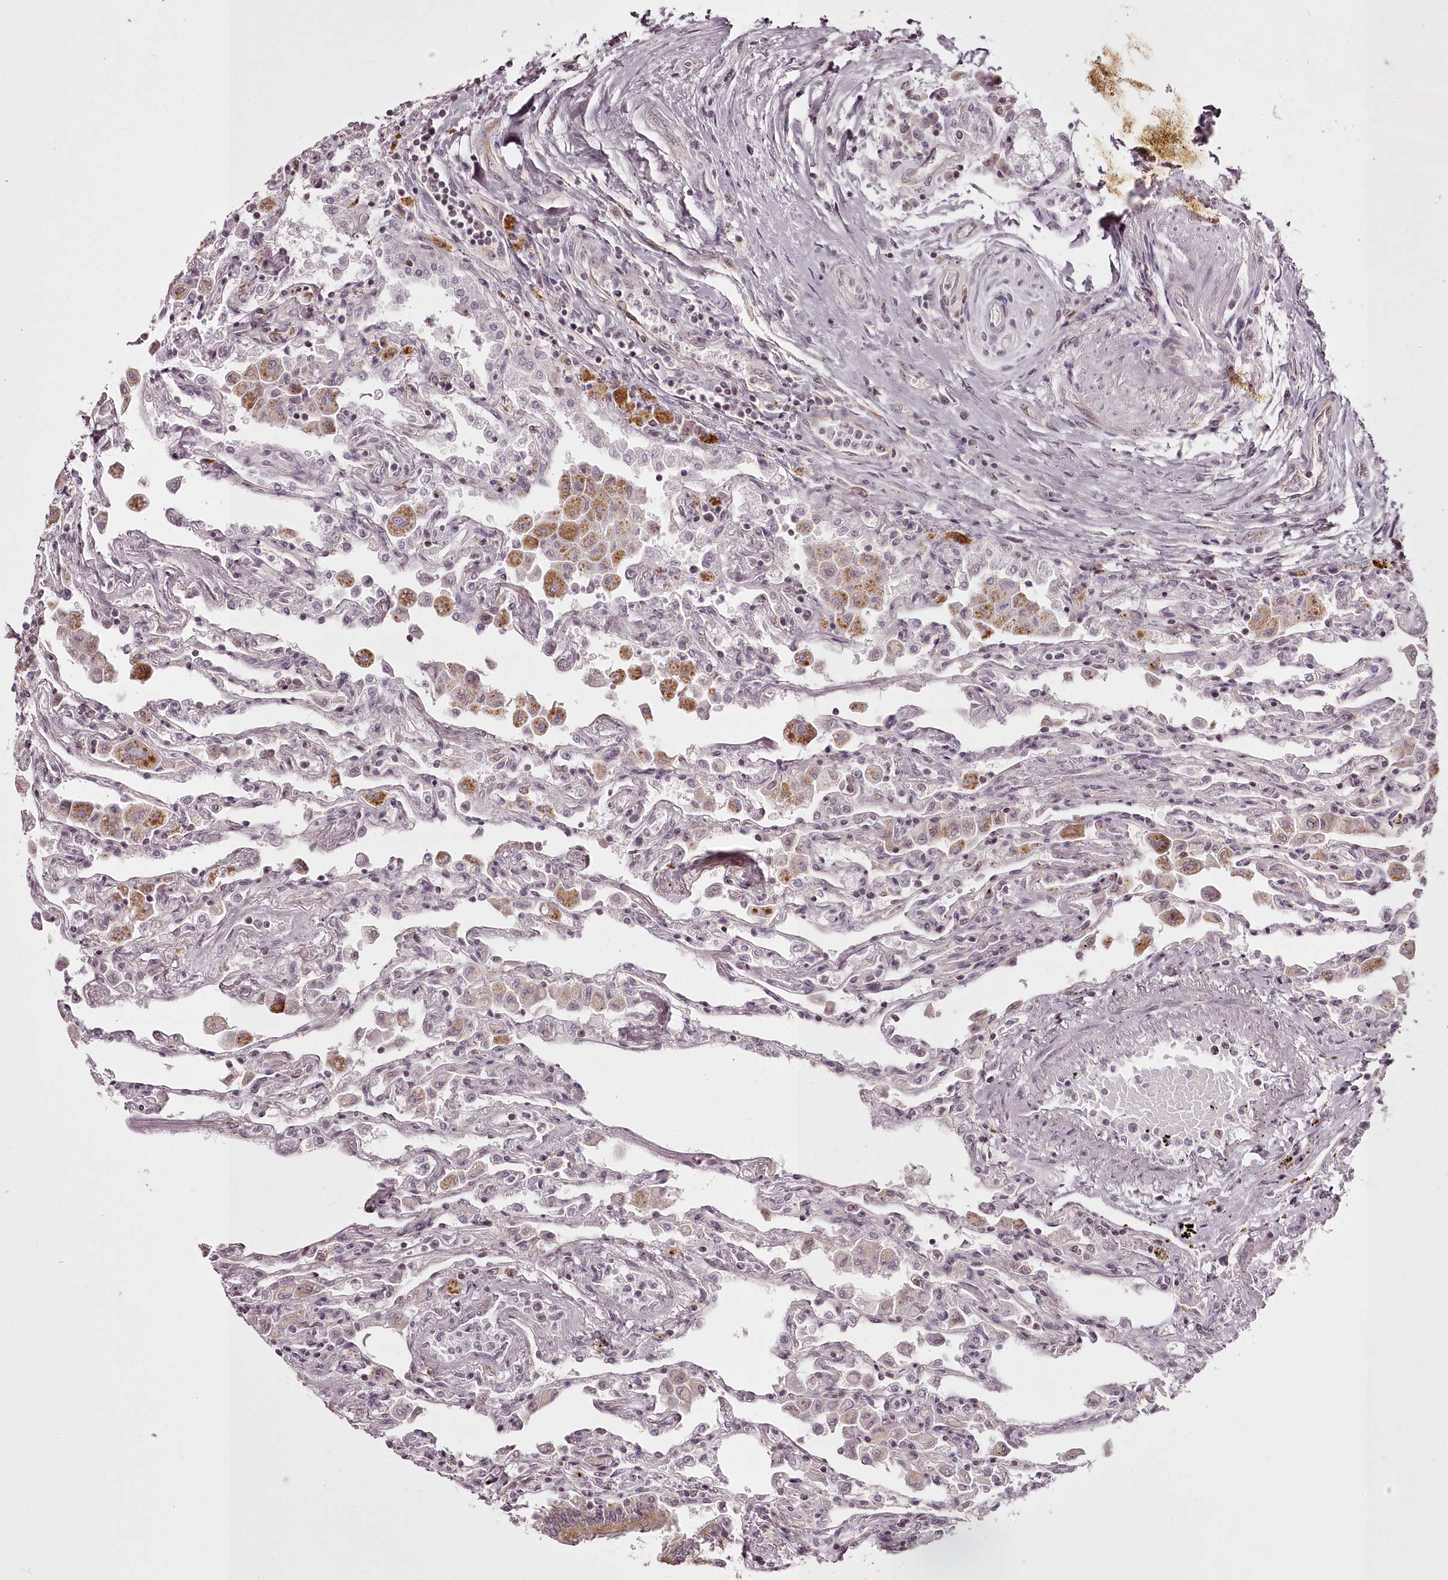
{"staining": {"intensity": "moderate", "quantity": "<25%", "location": "cytoplasmic/membranous"}, "tissue": "lung", "cell_type": "Alveolar cells", "image_type": "normal", "snomed": [{"axis": "morphology", "description": "Normal tissue, NOS"}, {"axis": "topography", "description": "Bronchus"}, {"axis": "topography", "description": "Lung"}], "caption": "Protein expression by IHC reveals moderate cytoplasmic/membranous positivity in about <25% of alveolar cells in benign lung. (Brightfield microscopy of DAB IHC at high magnification).", "gene": "CHCHD2", "patient": {"sex": "female", "age": 49}}